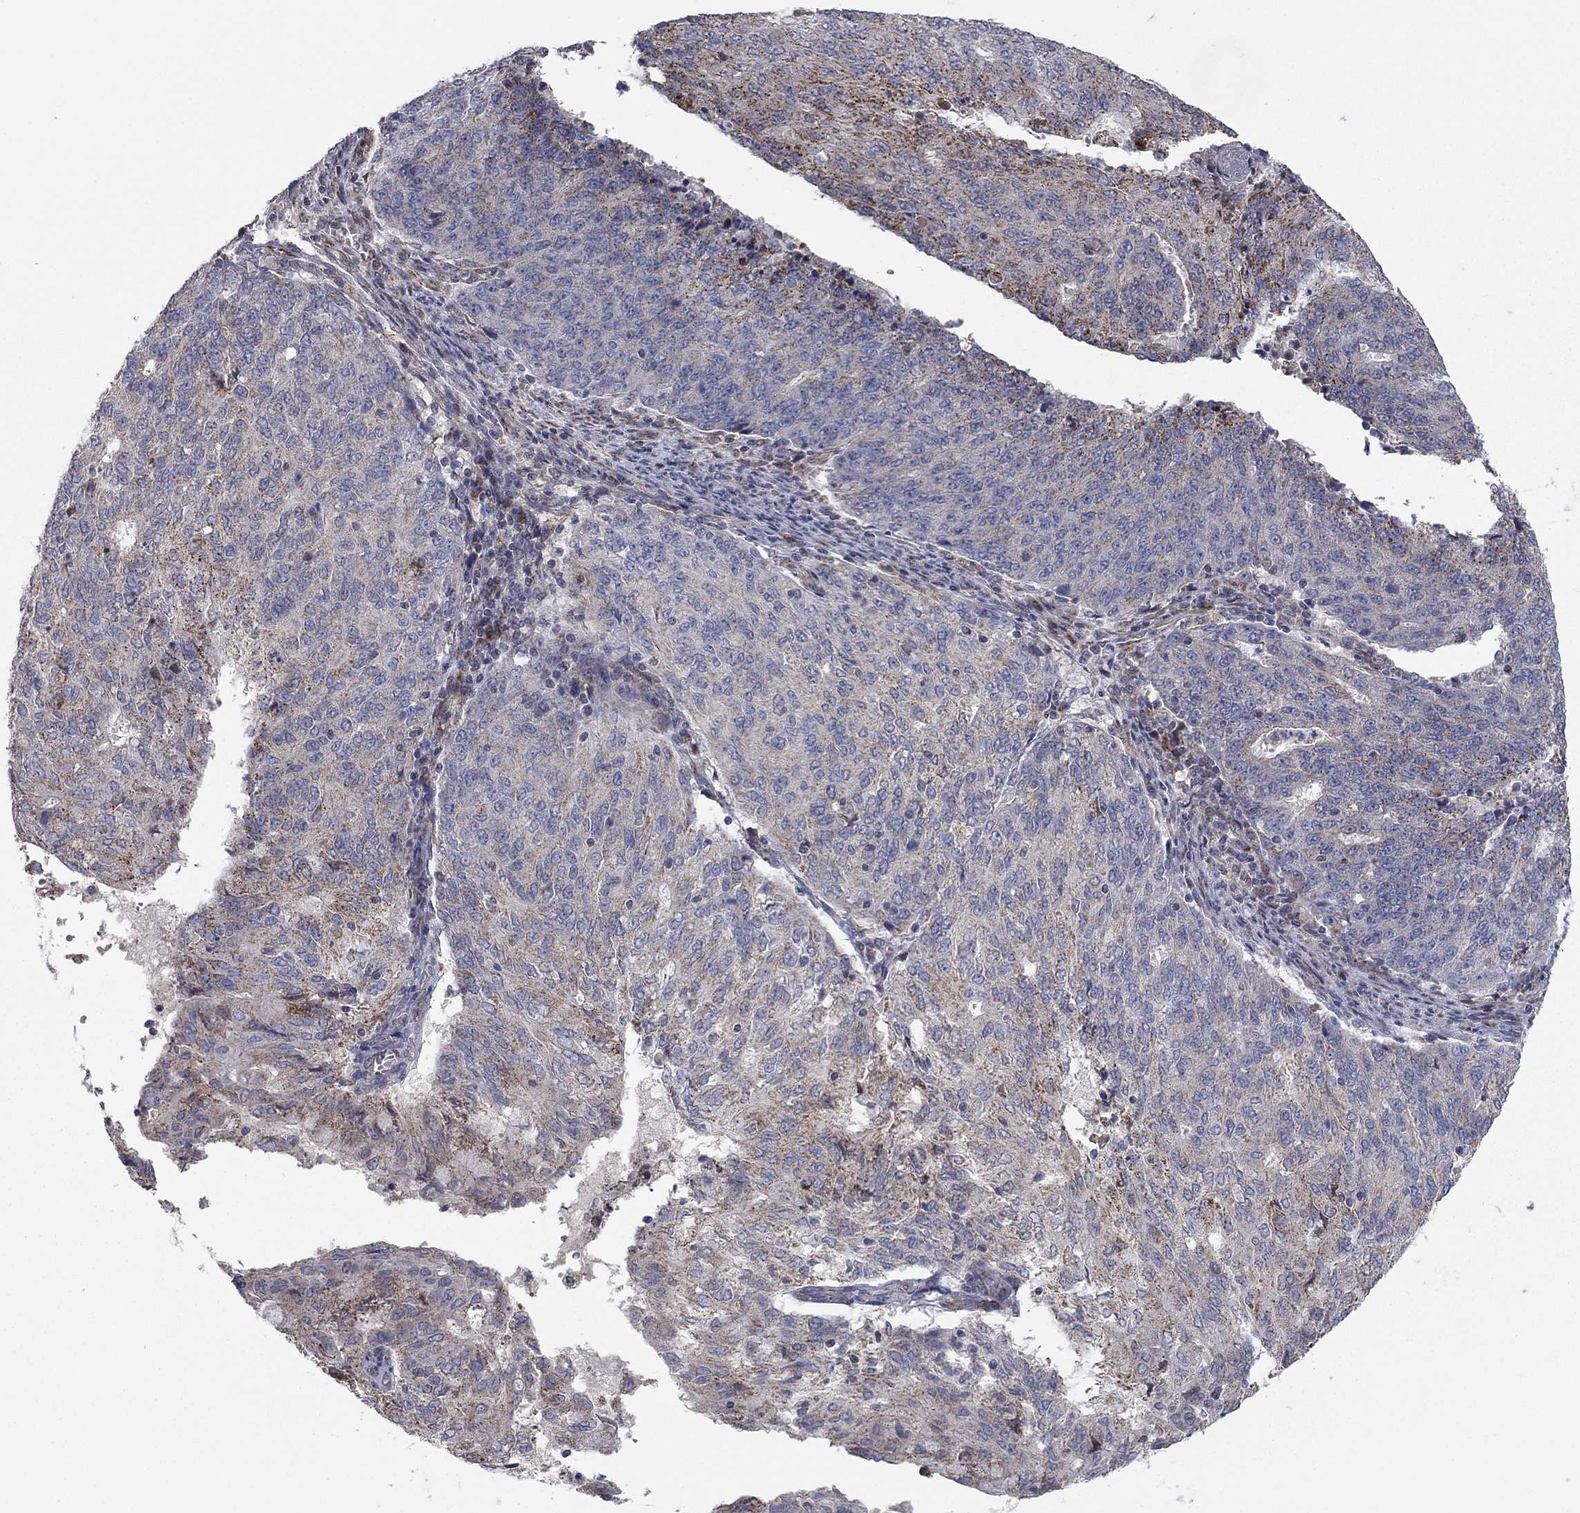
{"staining": {"intensity": "moderate", "quantity": "<25%", "location": "cytoplasmic/membranous"}, "tissue": "endometrial cancer", "cell_type": "Tumor cells", "image_type": "cancer", "snomed": [{"axis": "morphology", "description": "Adenocarcinoma, NOS"}, {"axis": "topography", "description": "Endometrium"}], "caption": "Protein staining of endometrial adenocarcinoma tissue displays moderate cytoplasmic/membranous expression in approximately <25% of tumor cells.", "gene": "MMAA", "patient": {"sex": "female", "age": 82}}